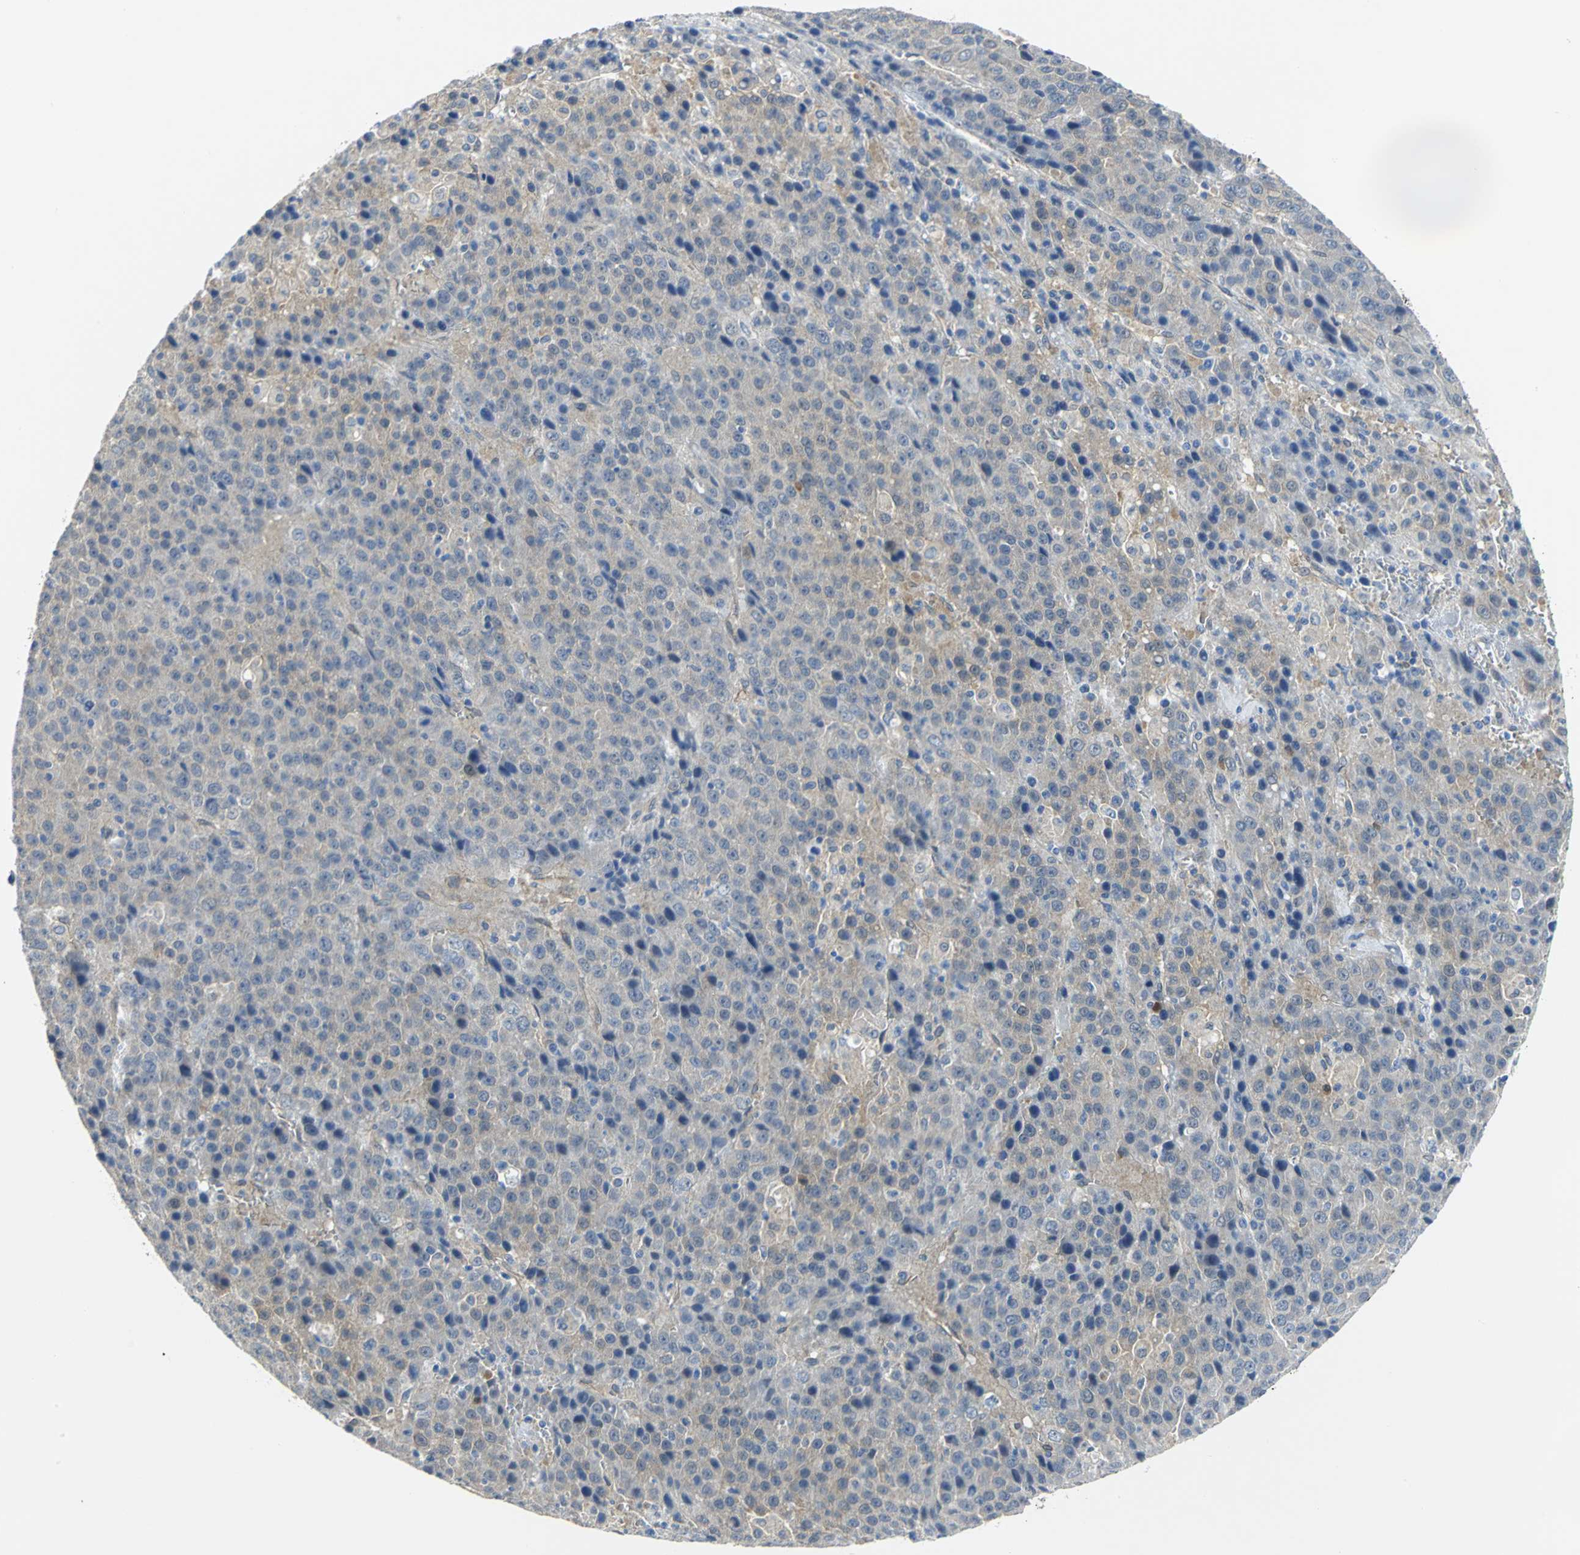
{"staining": {"intensity": "weak", "quantity": "<25%", "location": "cytoplasmic/membranous"}, "tissue": "liver cancer", "cell_type": "Tumor cells", "image_type": "cancer", "snomed": [{"axis": "morphology", "description": "Carcinoma, Hepatocellular, NOS"}, {"axis": "topography", "description": "Liver"}], "caption": "Tumor cells show no significant protein positivity in hepatocellular carcinoma (liver).", "gene": "PGM3", "patient": {"sex": "female", "age": 53}}